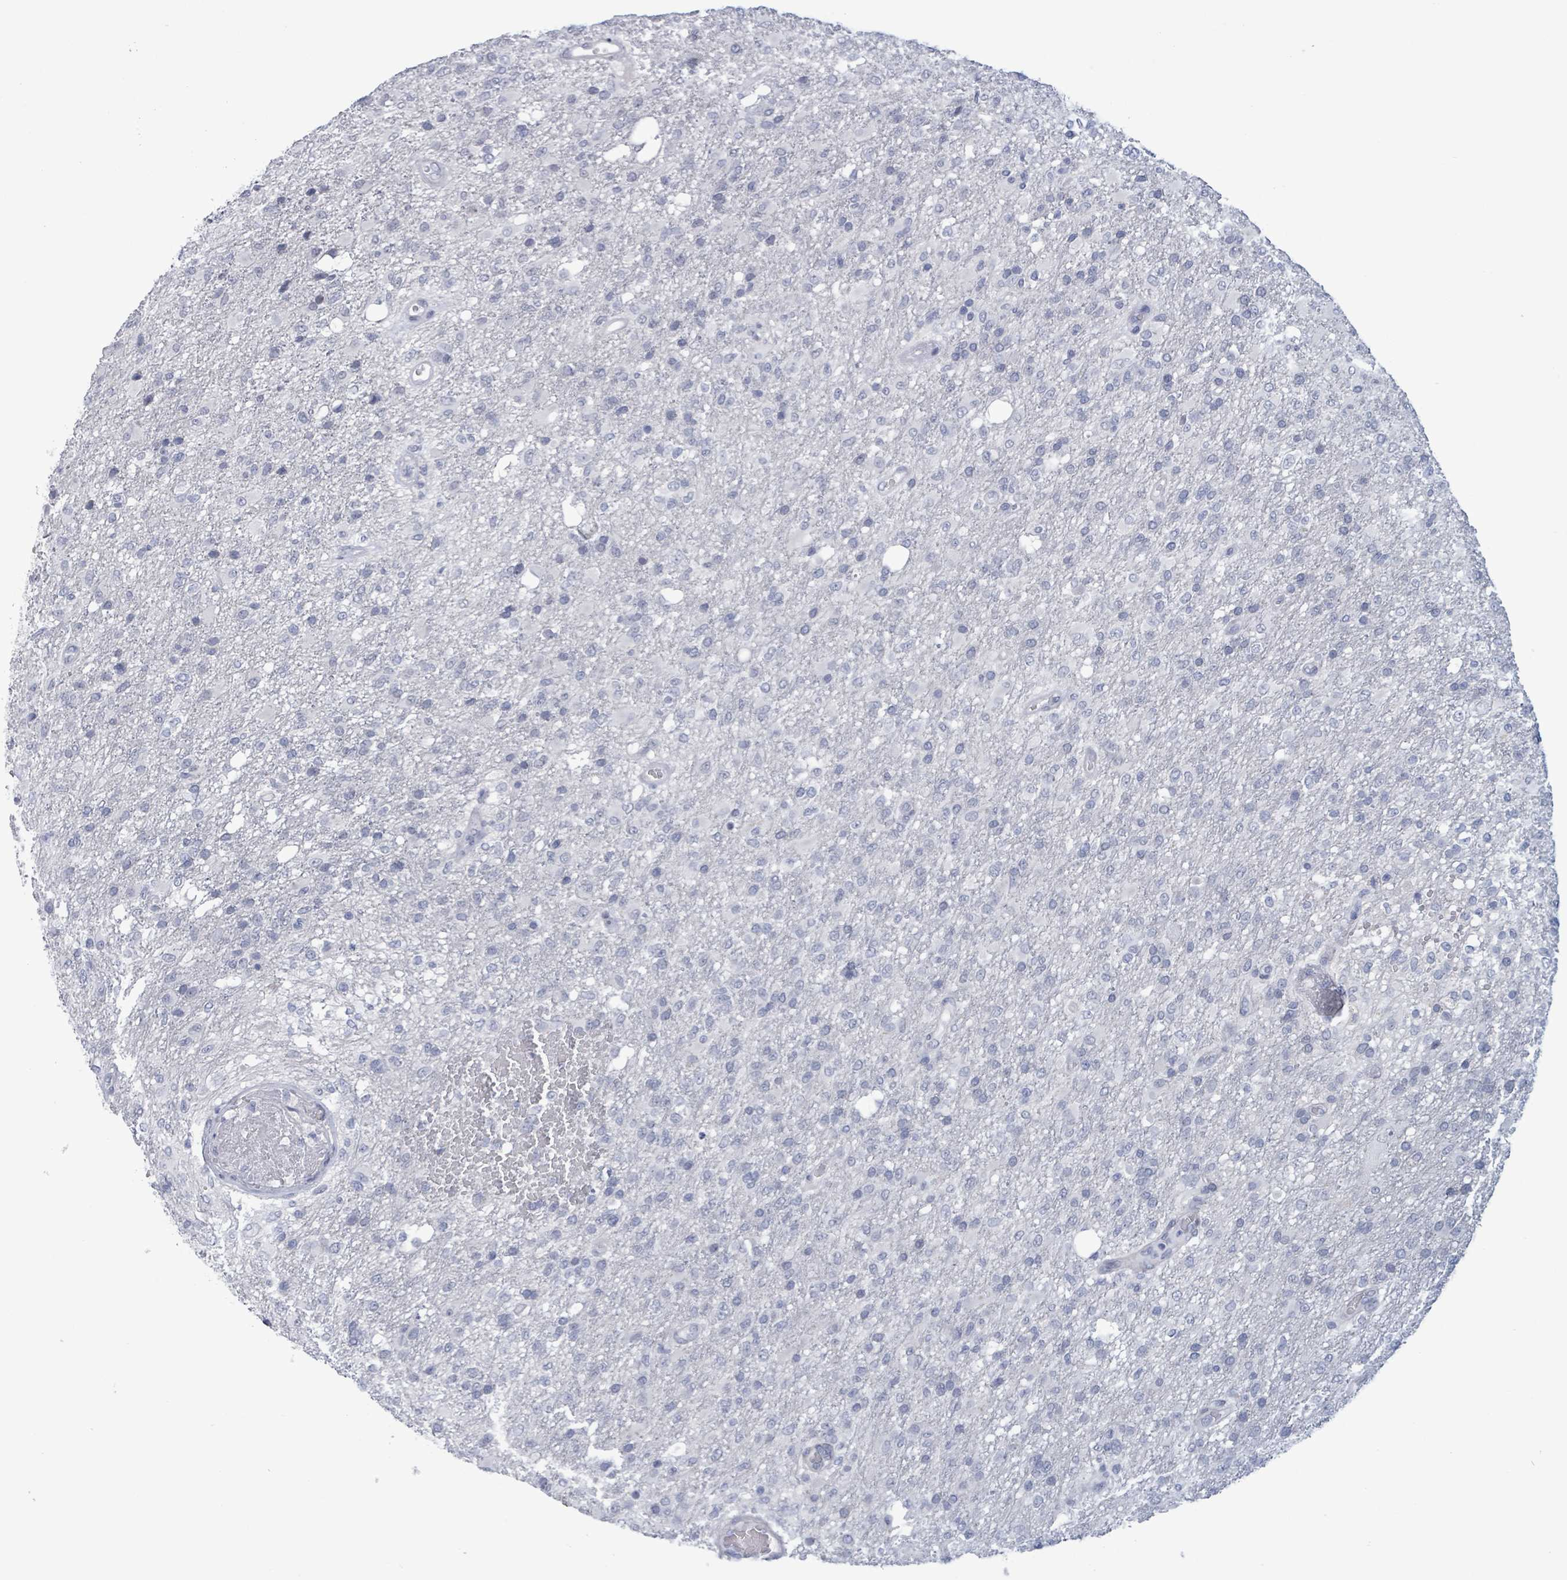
{"staining": {"intensity": "negative", "quantity": "none", "location": "none"}, "tissue": "glioma", "cell_type": "Tumor cells", "image_type": "cancer", "snomed": [{"axis": "morphology", "description": "Glioma, malignant, High grade"}, {"axis": "topography", "description": "Brain"}], "caption": "This histopathology image is of malignant glioma (high-grade) stained with immunohistochemistry (IHC) to label a protein in brown with the nuclei are counter-stained blue. There is no expression in tumor cells. (DAB (3,3'-diaminobenzidine) IHC, high magnification).", "gene": "ZNF771", "patient": {"sex": "female", "age": 74}}